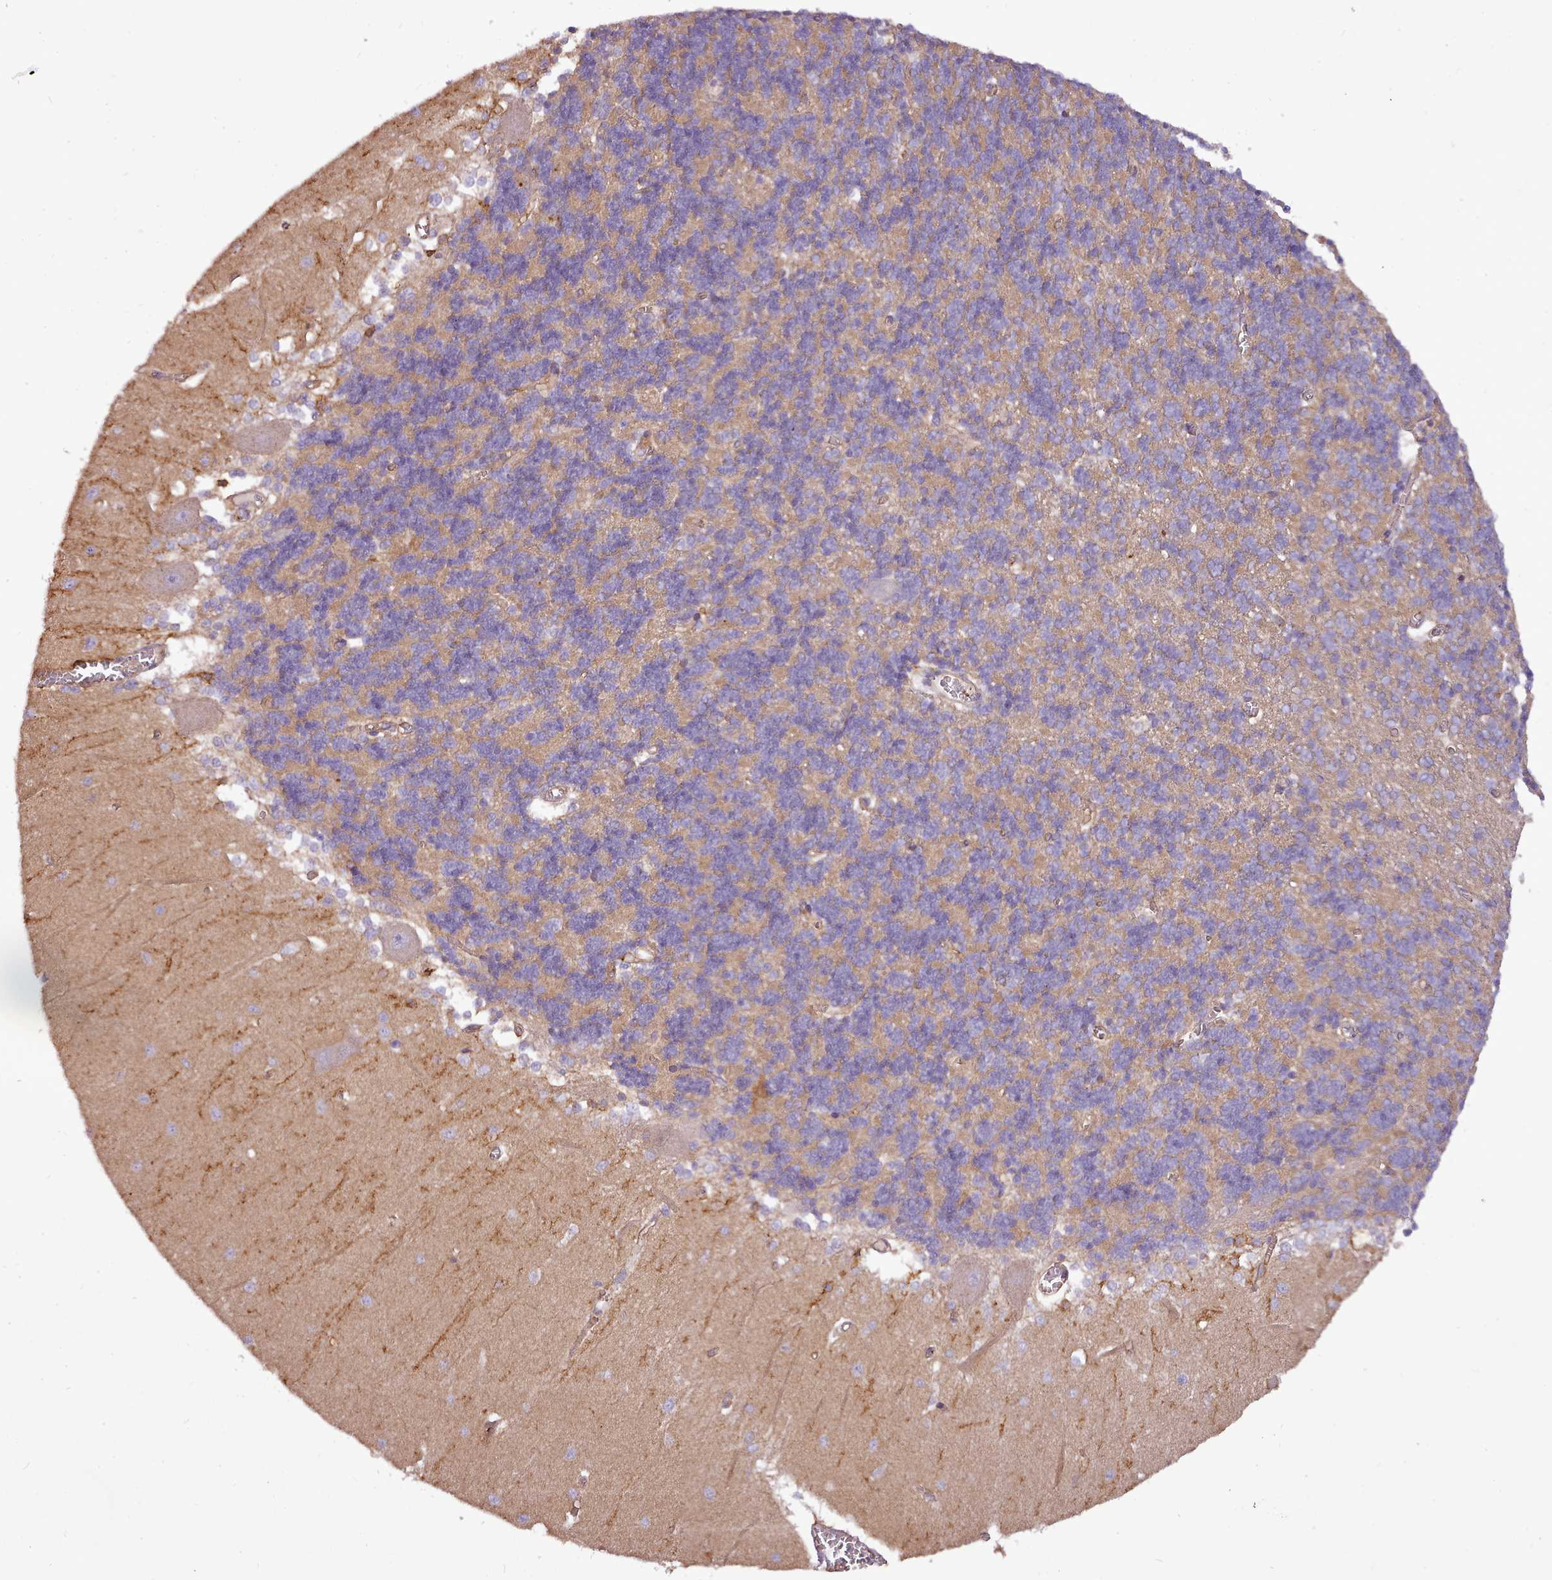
{"staining": {"intensity": "moderate", "quantity": "25%-75%", "location": "cytoplasmic/membranous"}, "tissue": "cerebellum", "cell_type": "Cells in granular layer", "image_type": "normal", "snomed": [{"axis": "morphology", "description": "Normal tissue, NOS"}, {"axis": "topography", "description": "Cerebellum"}], "caption": "Immunohistochemical staining of benign human cerebellum displays 25%-75% levels of moderate cytoplasmic/membranous protein expression in about 25%-75% of cells in granular layer. The staining is performed using DAB brown chromogen to label protein expression. The nuclei are counter-stained blue using hematoxylin.", "gene": "NTN4", "patient": {"sex": "male", "age": 37}}